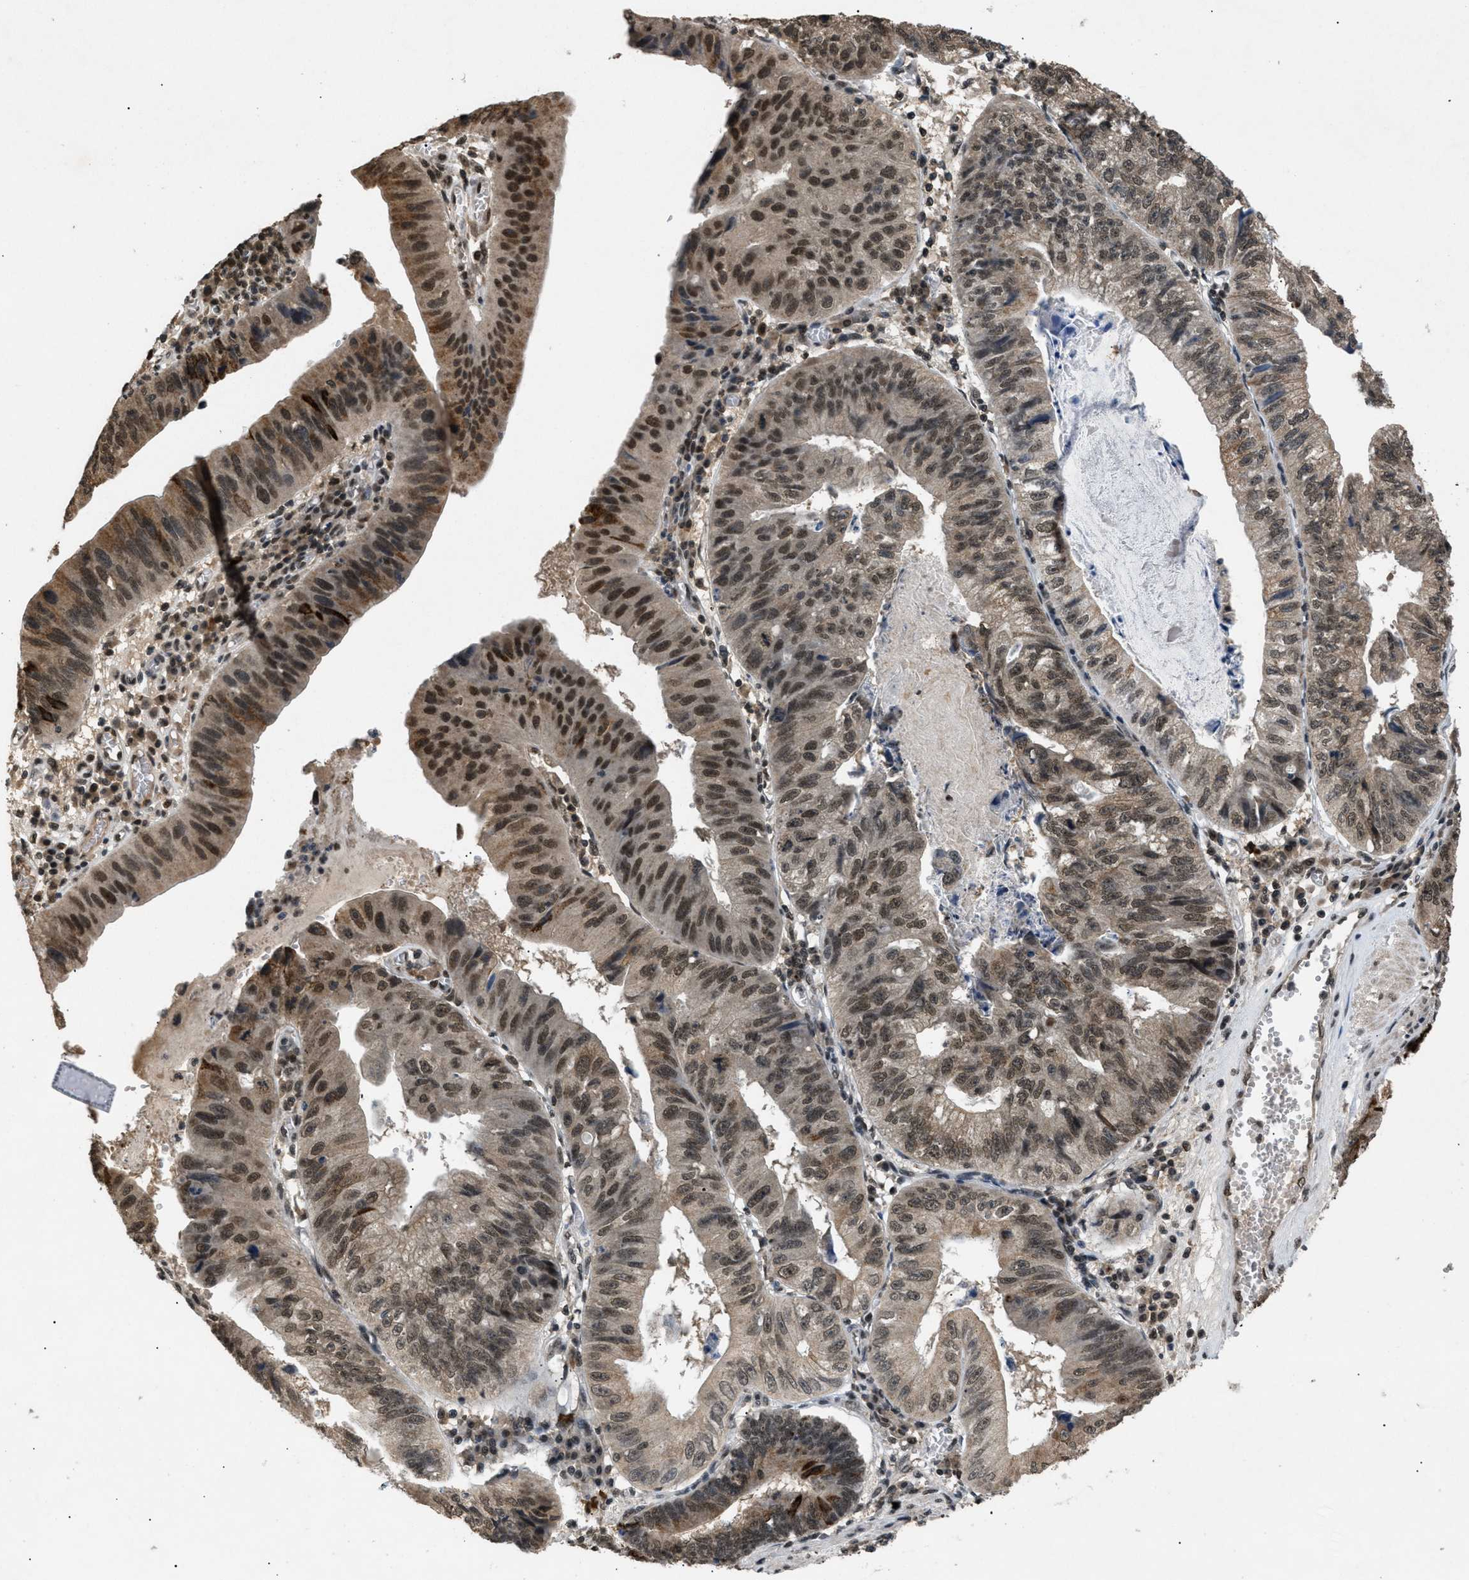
{"staining": {"intensity": "strong", "quantity": ">75%", "location": "cytoplasmic/membranous,nuclear"}, "tissue": "stomach cancer", "cell_type": "Tumor cells", "image_type": "cancer", "snomed": [{"axis": "morphology", "description": "Adenocarcinoma, NOS"}, {"axis": "topography", "description": "Stomach"}], "caption": "Stomach cancer (adenocarcinoma) stained with a brown dye demonstrates strong cytoplasmic/membranous and nuclear positive staining in about >75% of tumor cells.", "gene": "RBM5", "patient": {"sex": "male", "age": 59}}